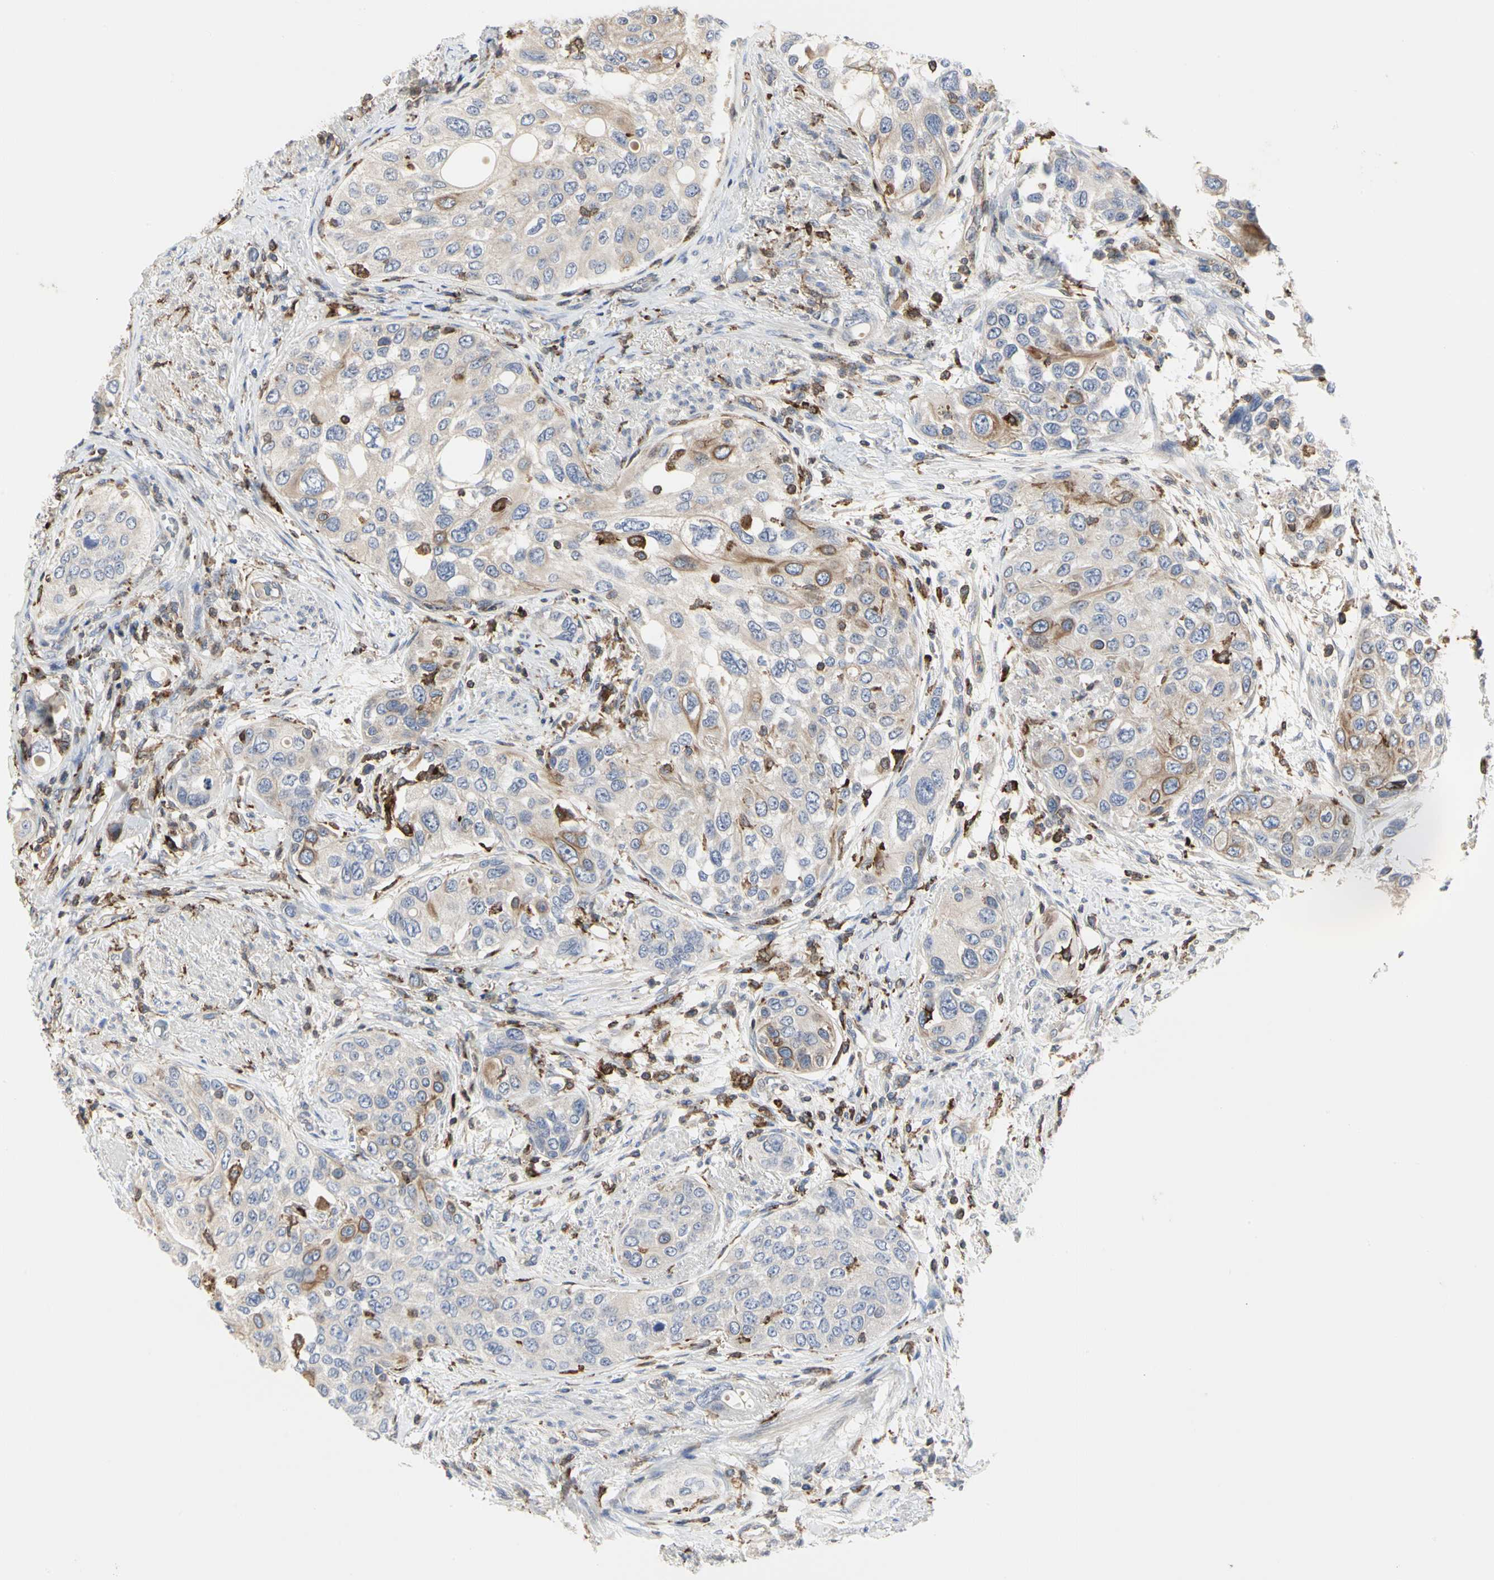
{"staining": {"intensity": "moderate", "quantity": "<25%", "location": "cytoplasmic/membranous"}, "tissue": "urothelial cancer", "cell_type": "Tumor cells", "image_type": "cancer", "snomed": [{"axis": "morphology", "description": "Urothelial carcinoma, High grade"}, {"axis": "topography", "description": "Urinary bladder"}], "caption": "A photomicrograph showing moderate cytoplasmic/membranous expression in about <25% of tumor cells in urothelial cancer, as visualized by brown immunohistochemical staining.", "gene": "NAPG", "patient": {"sex": "female", "age": 56}}